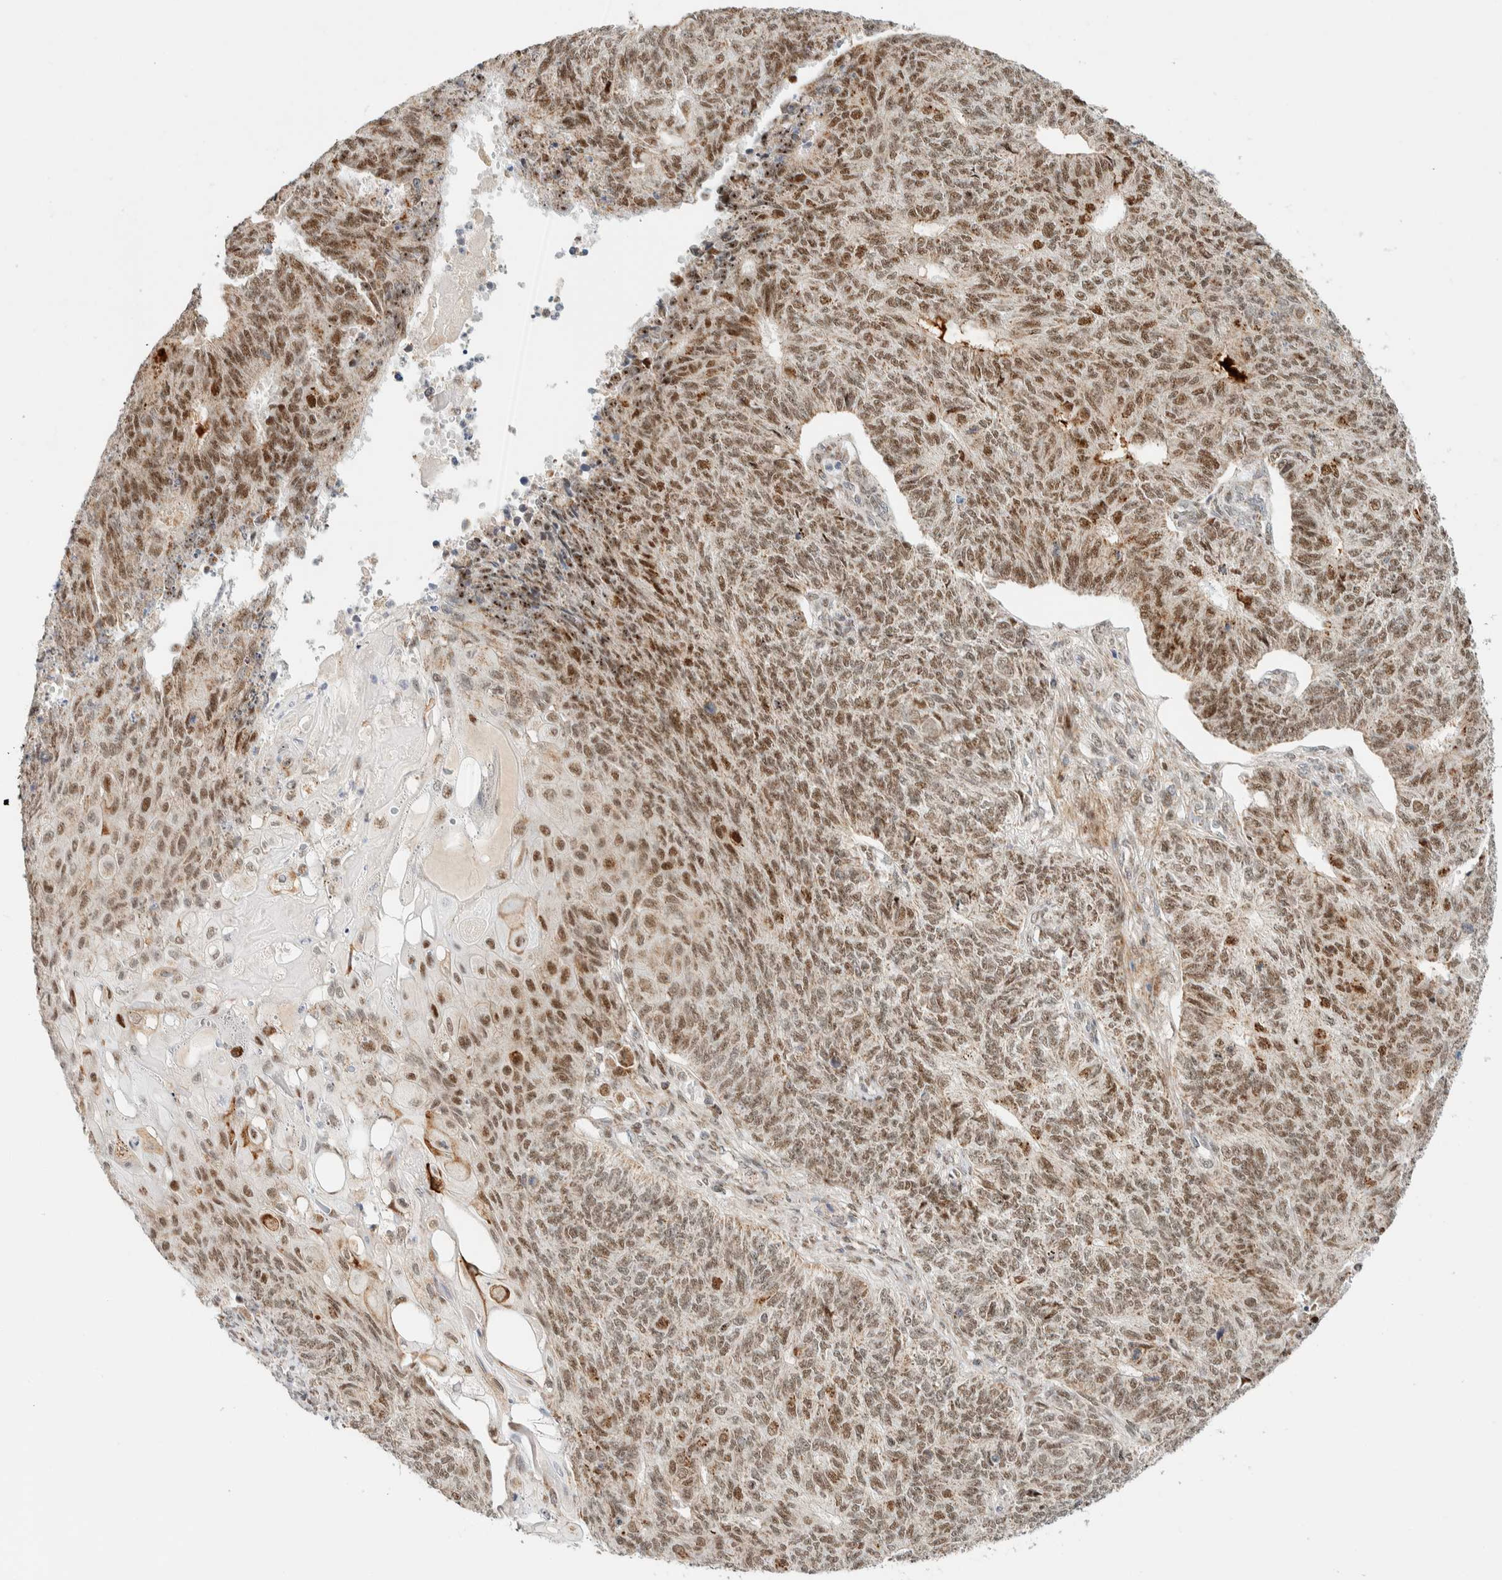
{"staining": {"intensity": "moderate", "quantity": ">75%", "location": "cytoplasmic/membranous"}, "tissue": "endometrial cancer", "cell_type": "Tumor cells", "image_type": "cancer", "snomed": [{"axis": "morphology", "description": "Adenocarcinoma, NOS"}, {"axis": "topography", "description": "Endometrium"}], "caption": "Immunohistochemistry (IHC) histopathology image of neoplastic tissue: human adenocarcinoma (endometrial) stained using immunohistochemistry reveals medium levels of moderate protein expression localized specifically in the cytoplasmic/membranous of tumor cells, appearing as a cytoplasmic/membranous brown color.", "gene": "TSPAN32", "patient": {"sex": "female", "age": 32}}